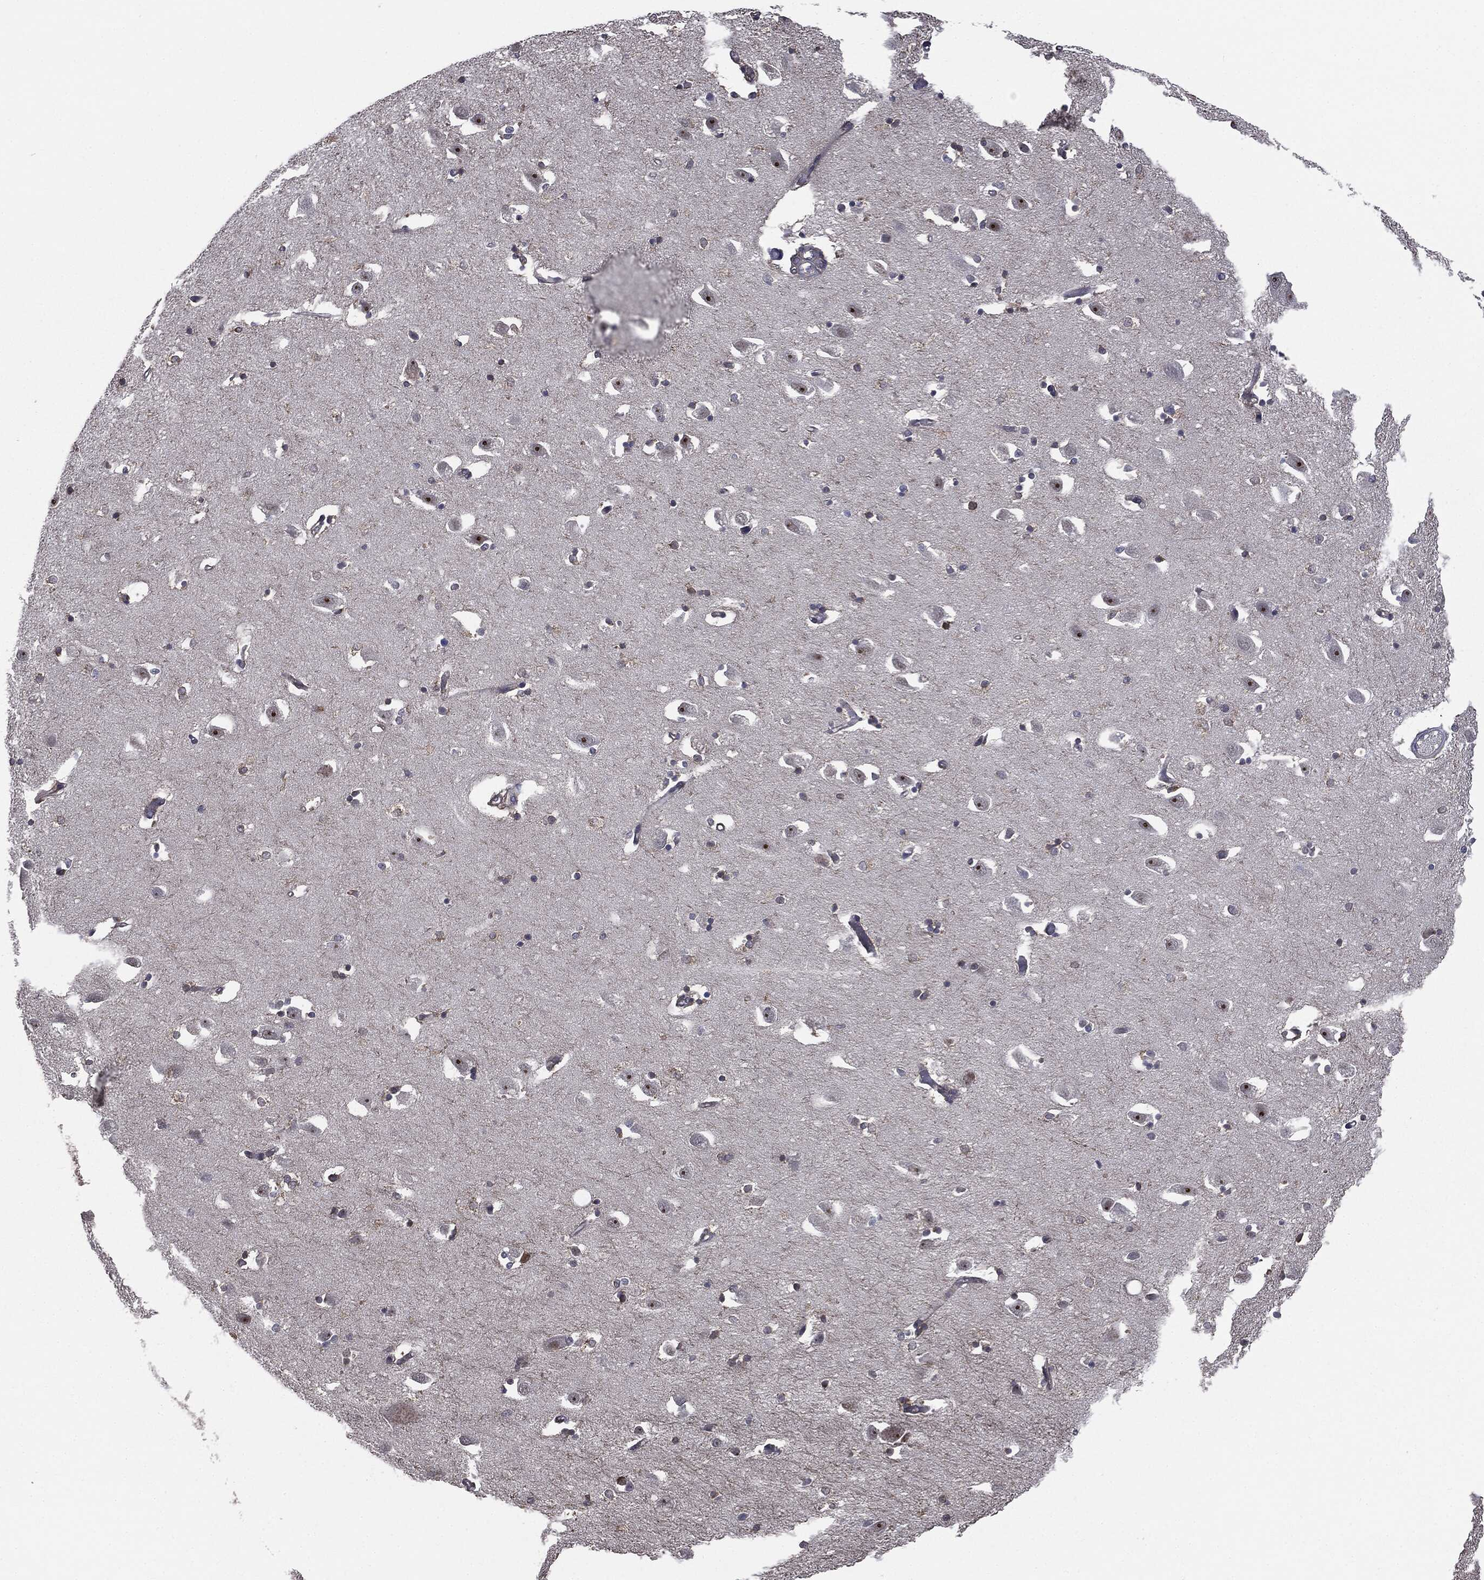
{"staining": {"intensity": "negative", "quantity": "none", "location": "none"}, "tissue": "hippocampus", "cell_type": "Glial cells", "image_type": "normal", "snomed": [{"axis": "morphology", "description": "Normal tissue, NOS"}, {"axis": "topography", "description": "Lateral ventricle wall"}, {"axis": "topography", "description": "Hippocampus"}], "caption": "DAB immunohistochemical staining of normal human hippocampus demonstrates no significant expression in glial cells. Brightfield microscopy of immunohistochemistry (IHC) stained with DAB (brown) and hematoxylin (blue), captured at high magnification.", "gene": "TRMT1L", "patient": {"sex": "female", "age": 63}}